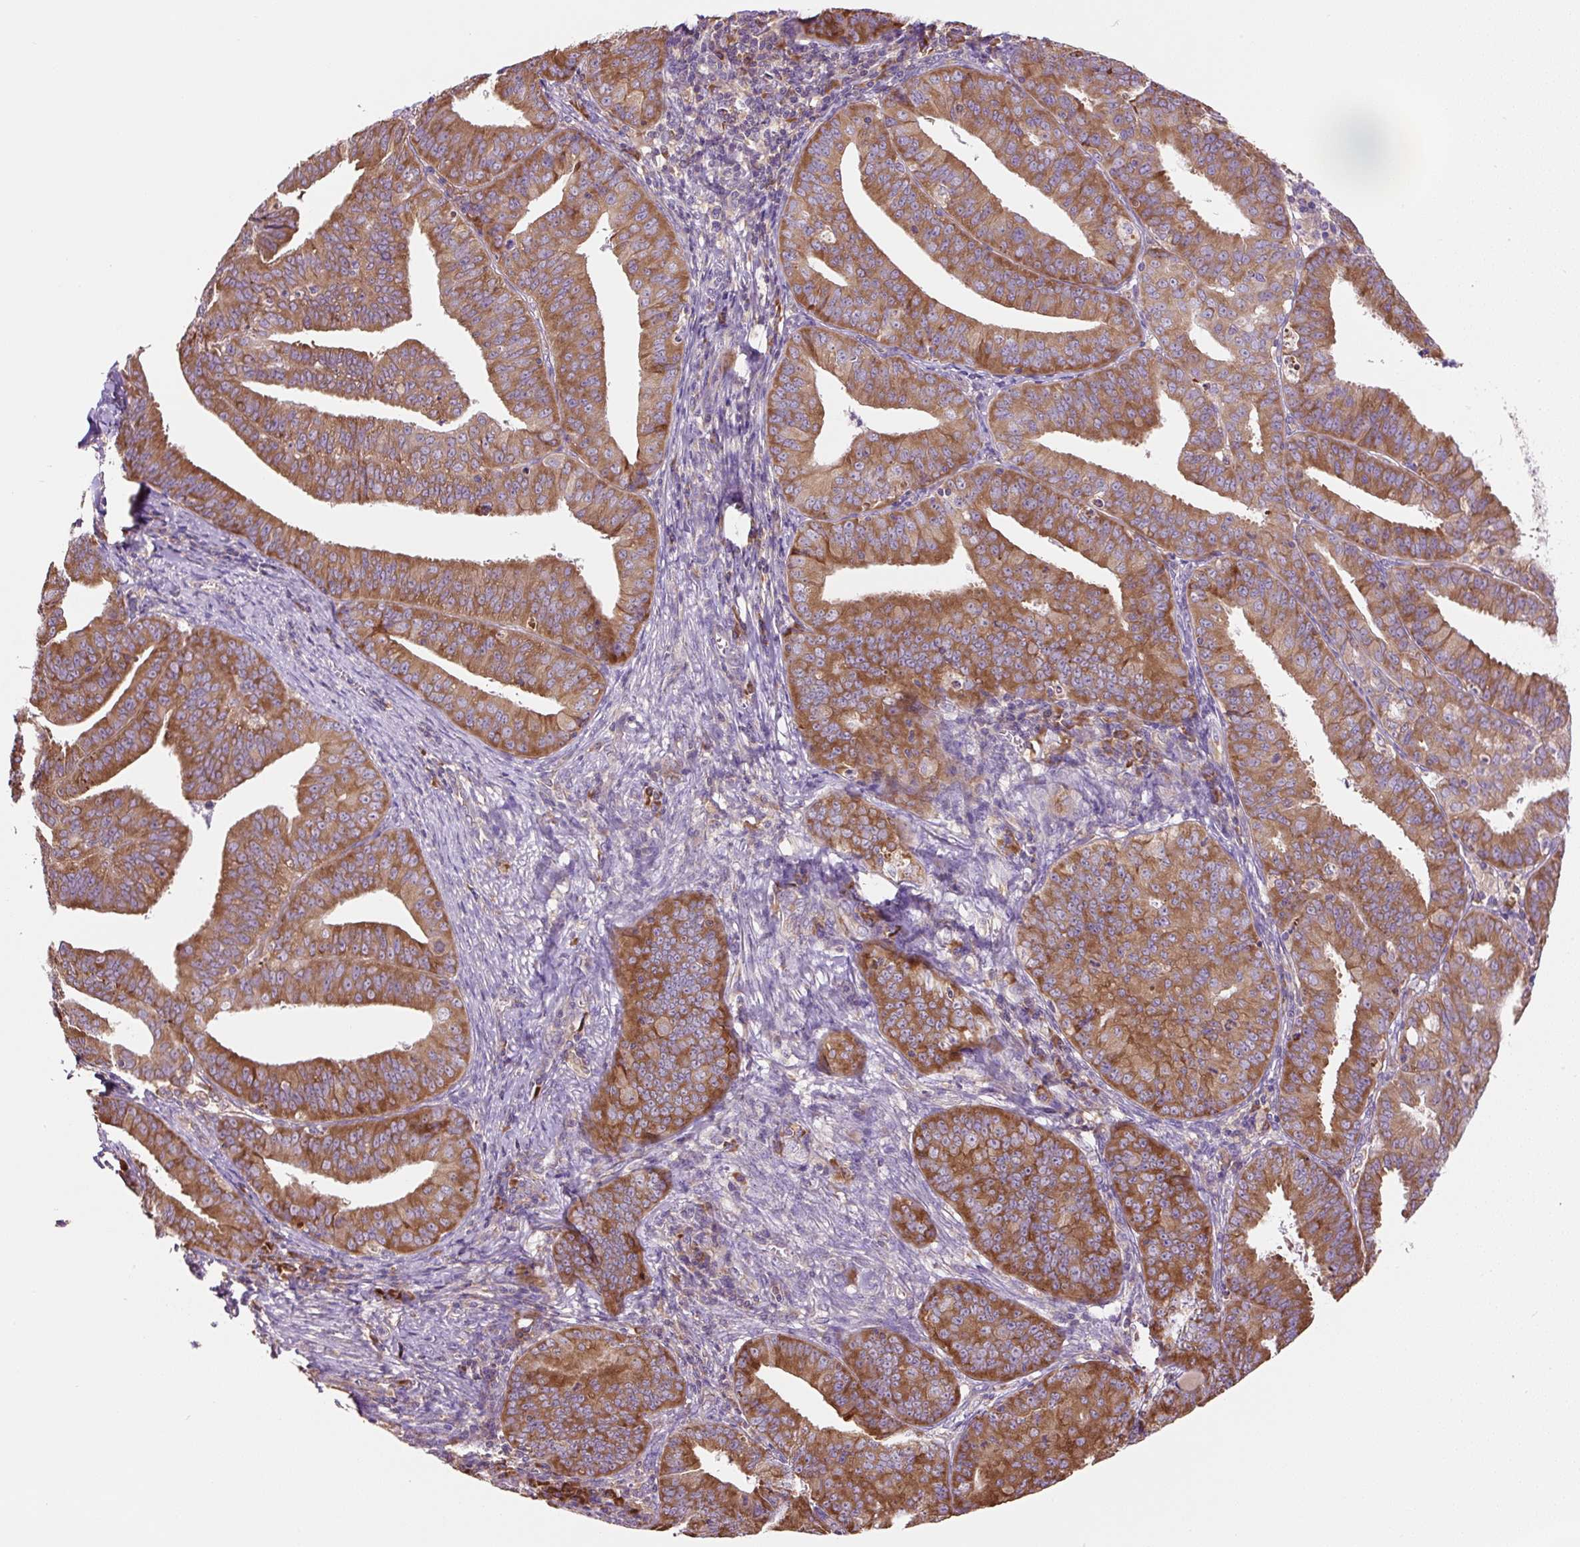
{"staining": {"intensity": "moderate", "quantity": ">75%", "location": "cytoplasmic/membranous"}, "tissue": "endometrial cancer", "cell_type": "Tumor cells", "image_type": "cancer", "snomed": [{"axis": "morphology", "description": "Adenocarcinoma, NOS"}, {"axis": "topography", "description": "Endometrium"}], "caption": "Immunohistochemical staining of human endometrial adenocarcinoma displays medium levels of moderate cytoplasmic/membranous positivity in approximately >75% of tumor cells.", "gene": "RPS23", "patient": {"sex": "female", "age": 73}}